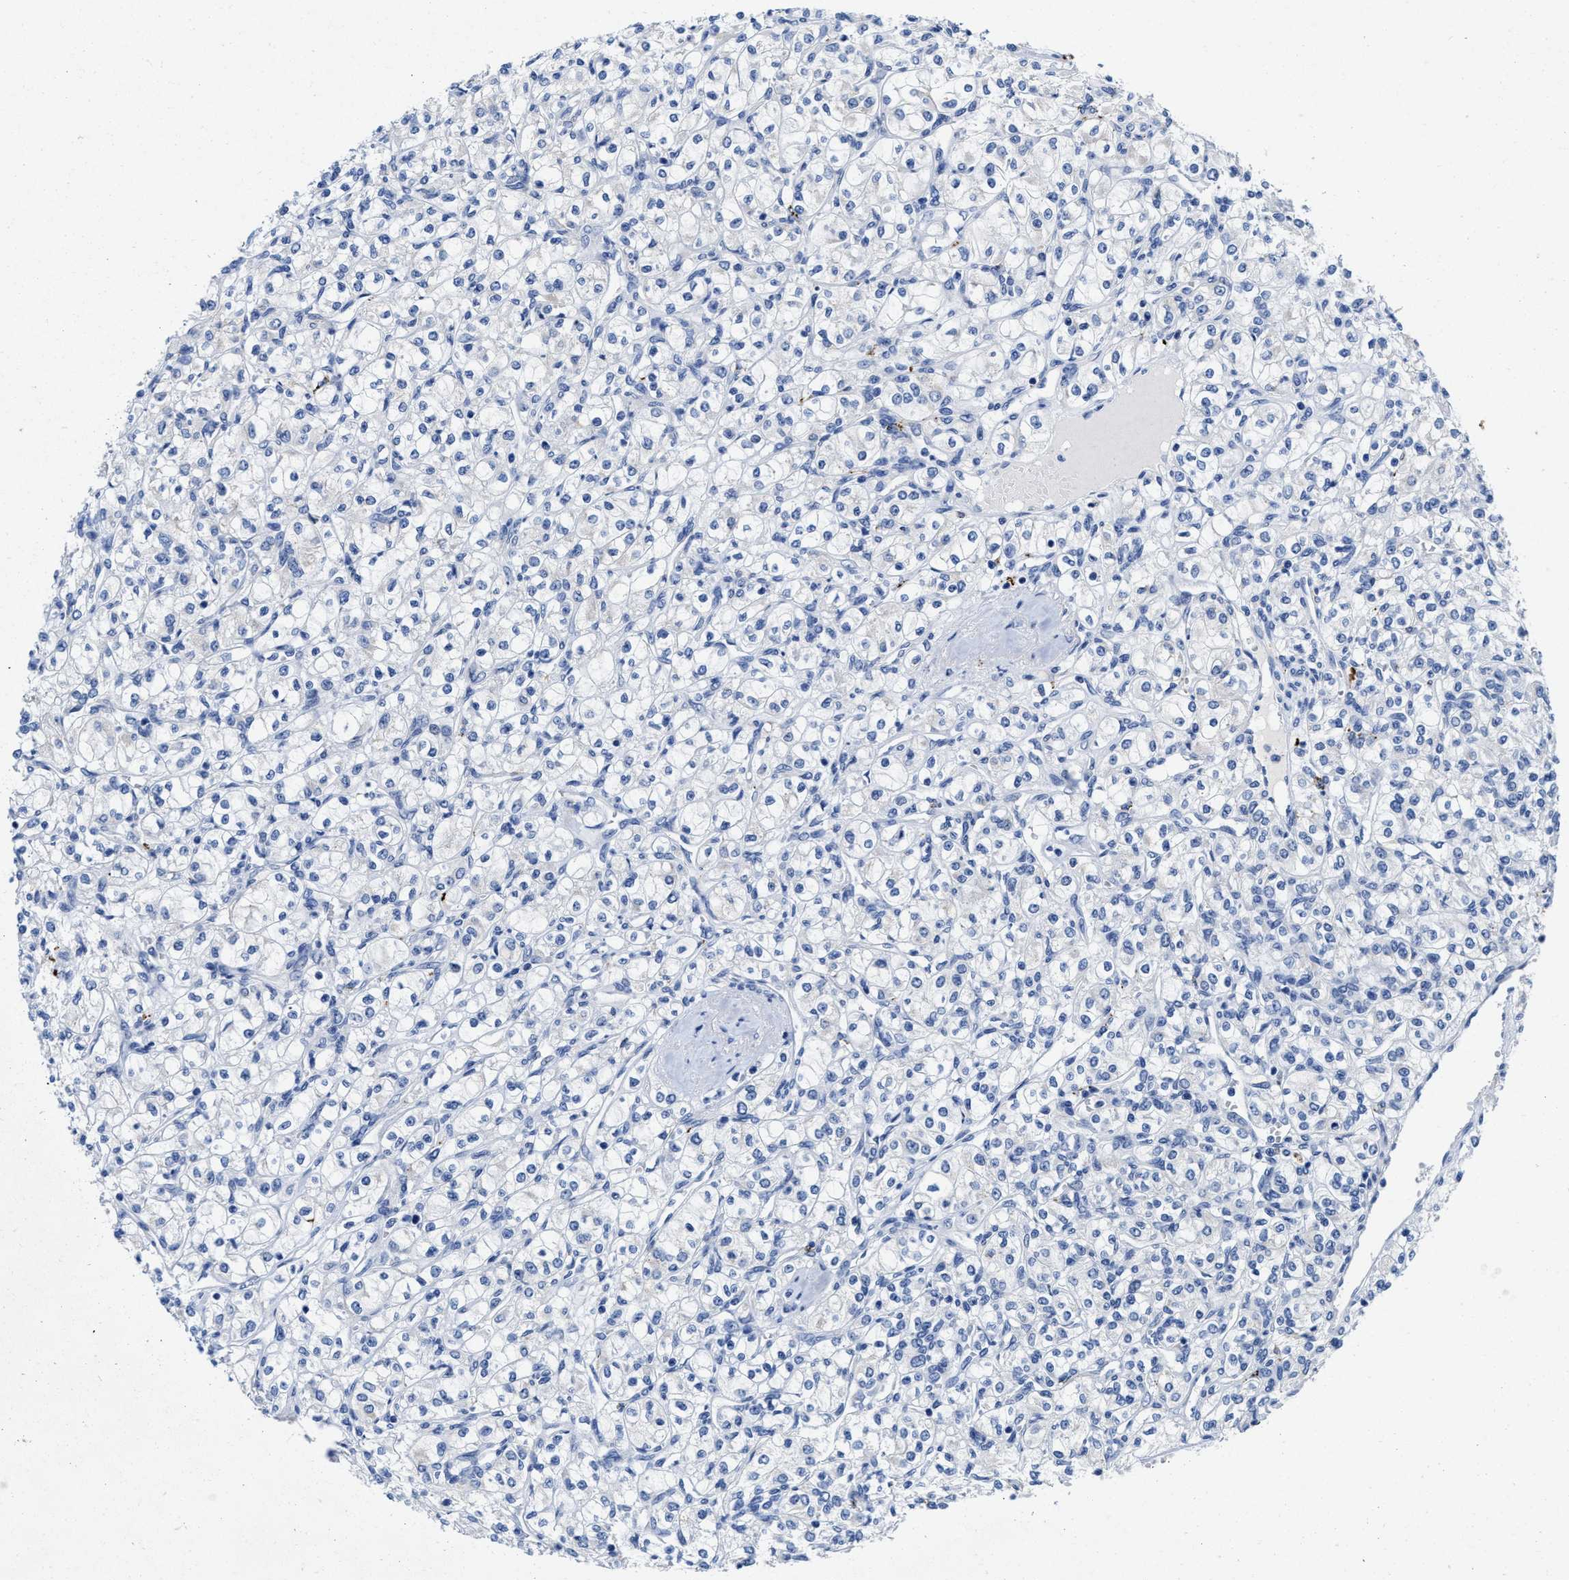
{"staining": {"intensity": "negative", "quantity": "none", "location": "none"}, "tissue": "renal cancer", "cell_type": "Tumor cells", "image_type": "cancer", "snomed": [{"axis": "morphology", "description": "Adenocarcinoma, NOS"}, {"axis": "topography", "description": "Kidney"}], "caption": "The IHC micrograph has no significant staining in tumor cells of renal adenocarcinoma tissue.", "gene": "TBRG4", "patient": {"sex": "male", "age": 77}}